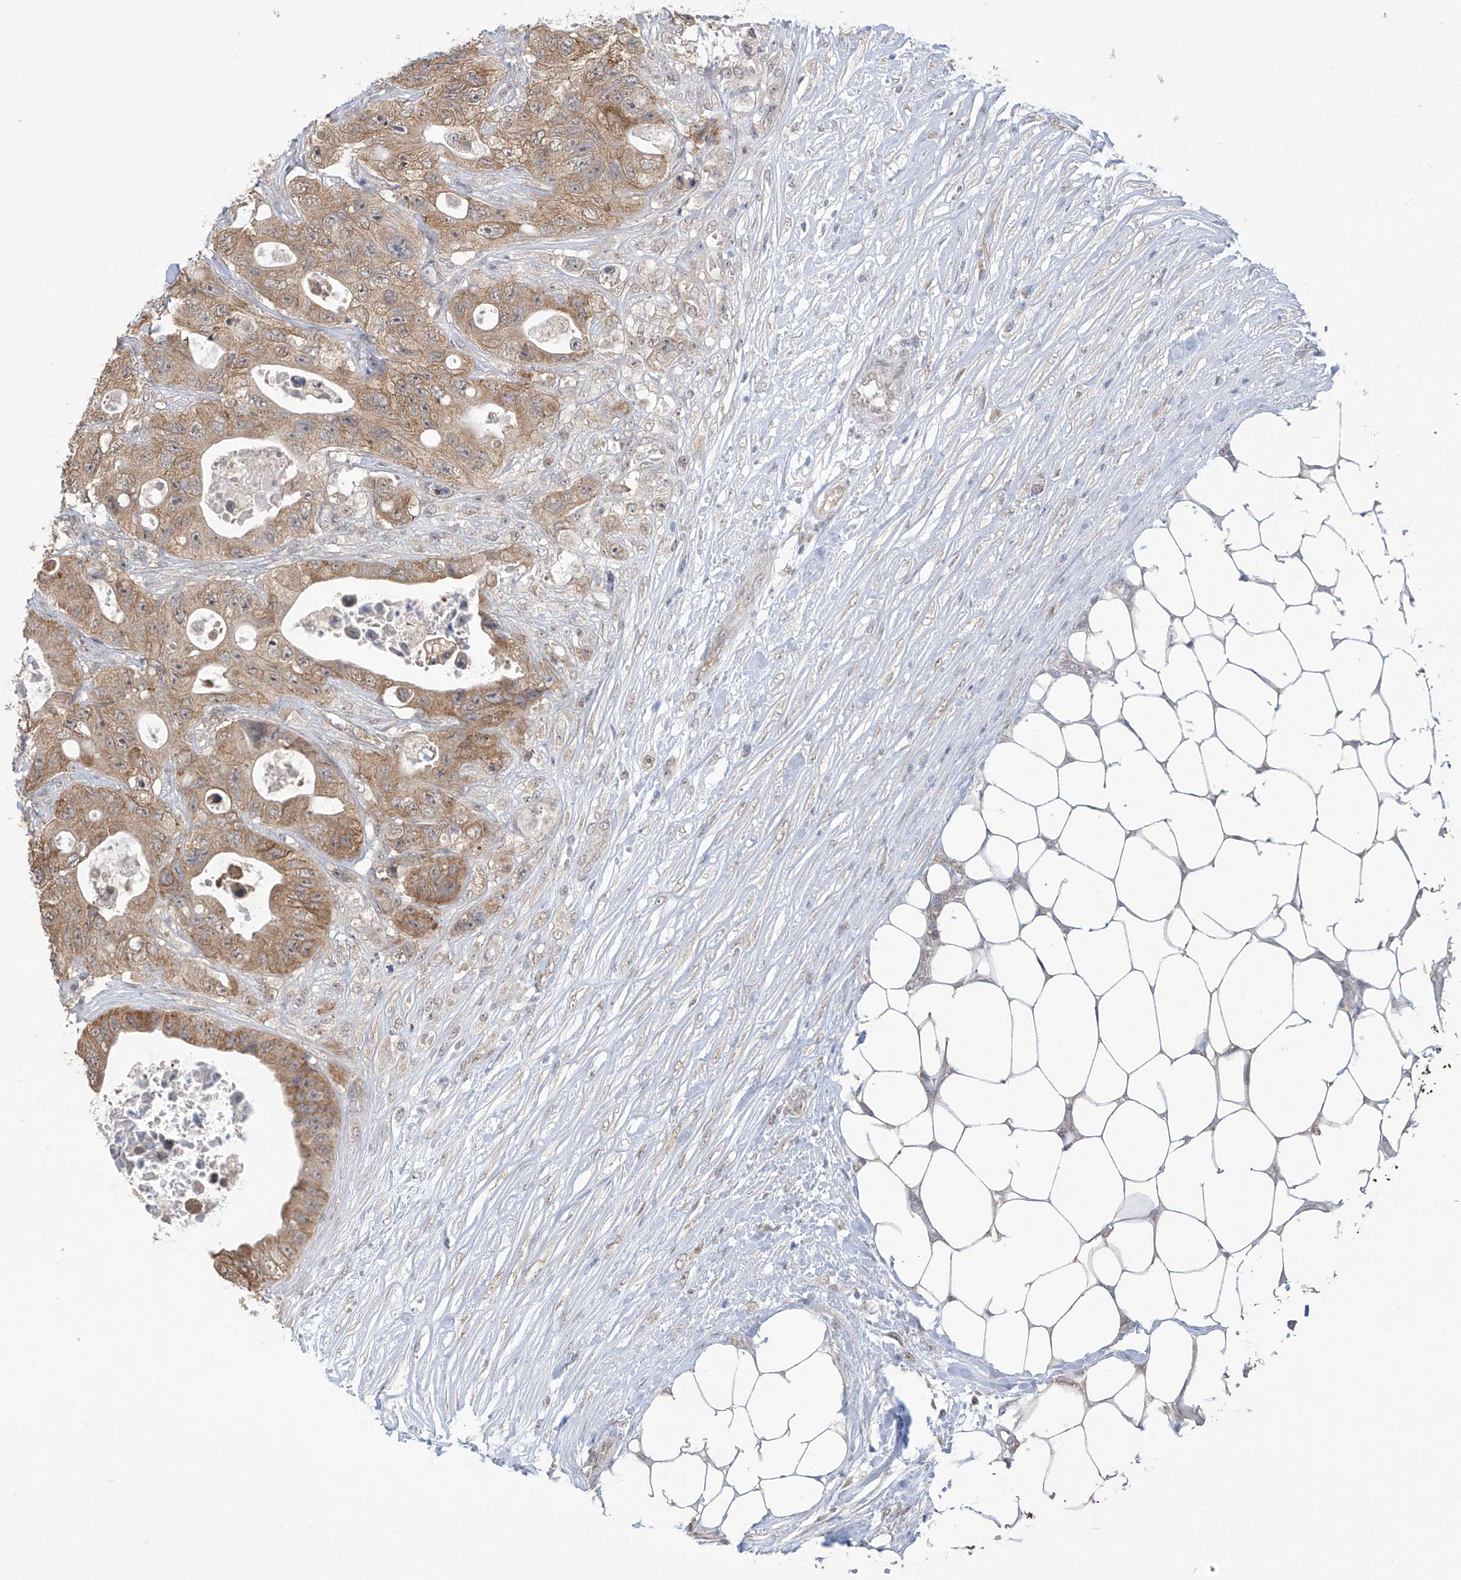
{"staining": {"intensity": "moderate", "quantity": ">75%", "location": "cytoplasmic/membranous"}, "tissue": "colorectal cancer", "cell_type": "Tumor cells", "image_type": "cancer", "snomed": [{"axis": "morphology", "description": "Adenocarcinoma, NOS"}, {"axis": "topography", "description": "Colon"}], "caption": "Immunohistochemical staining of human adenocarcinoma (colorectal) displays moderate cytoplasmic/membranous protein staining in about >75% of tumor cells. (Stains: DAB (3,3'-diaminobenzidine) in brown, nuclei in blue, Microscopy: brightfield microscopy at high magnification).", "gene": "KIAA1522", "patient": {"sex": "female", "age": 46}}